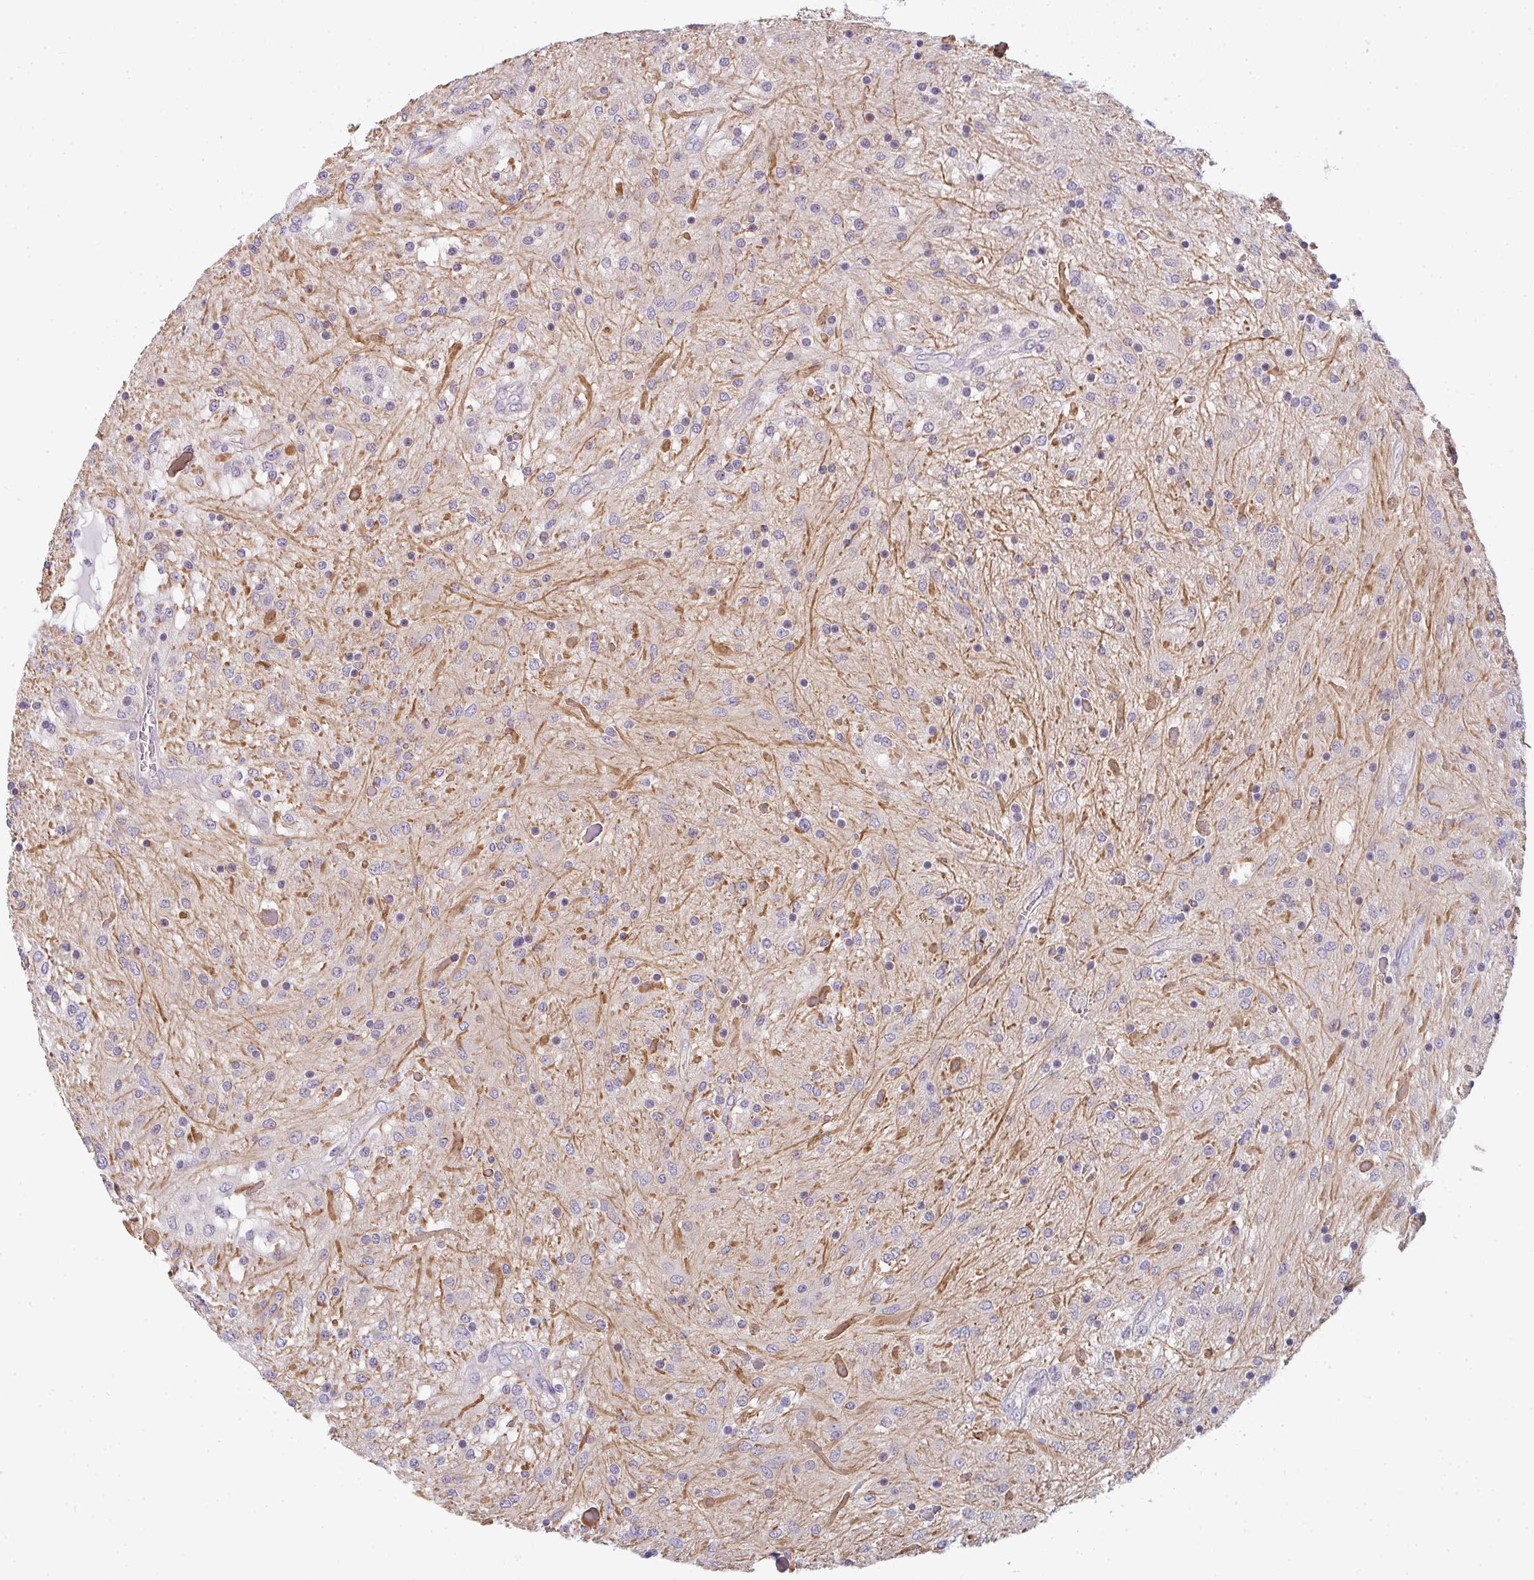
{"staining": {"intensity": "negative", "quantity": "none", "location": "none"}, "tissue": "glioma", "cell_type": "Tumor cells", "image_type": "cancer", "snomed": [{"axis": "morphology", "description": "Glioma, malignant, Low grade"}, {"axis": "topography", "description": "Cerebellum"}], "caption": "Tumor cells show no significant expression in glioma. (IHC, brightfield microscopy, high magnification).", "gene": "TNFRSF10A", "patient": {"sex": "female", "age": 14}}